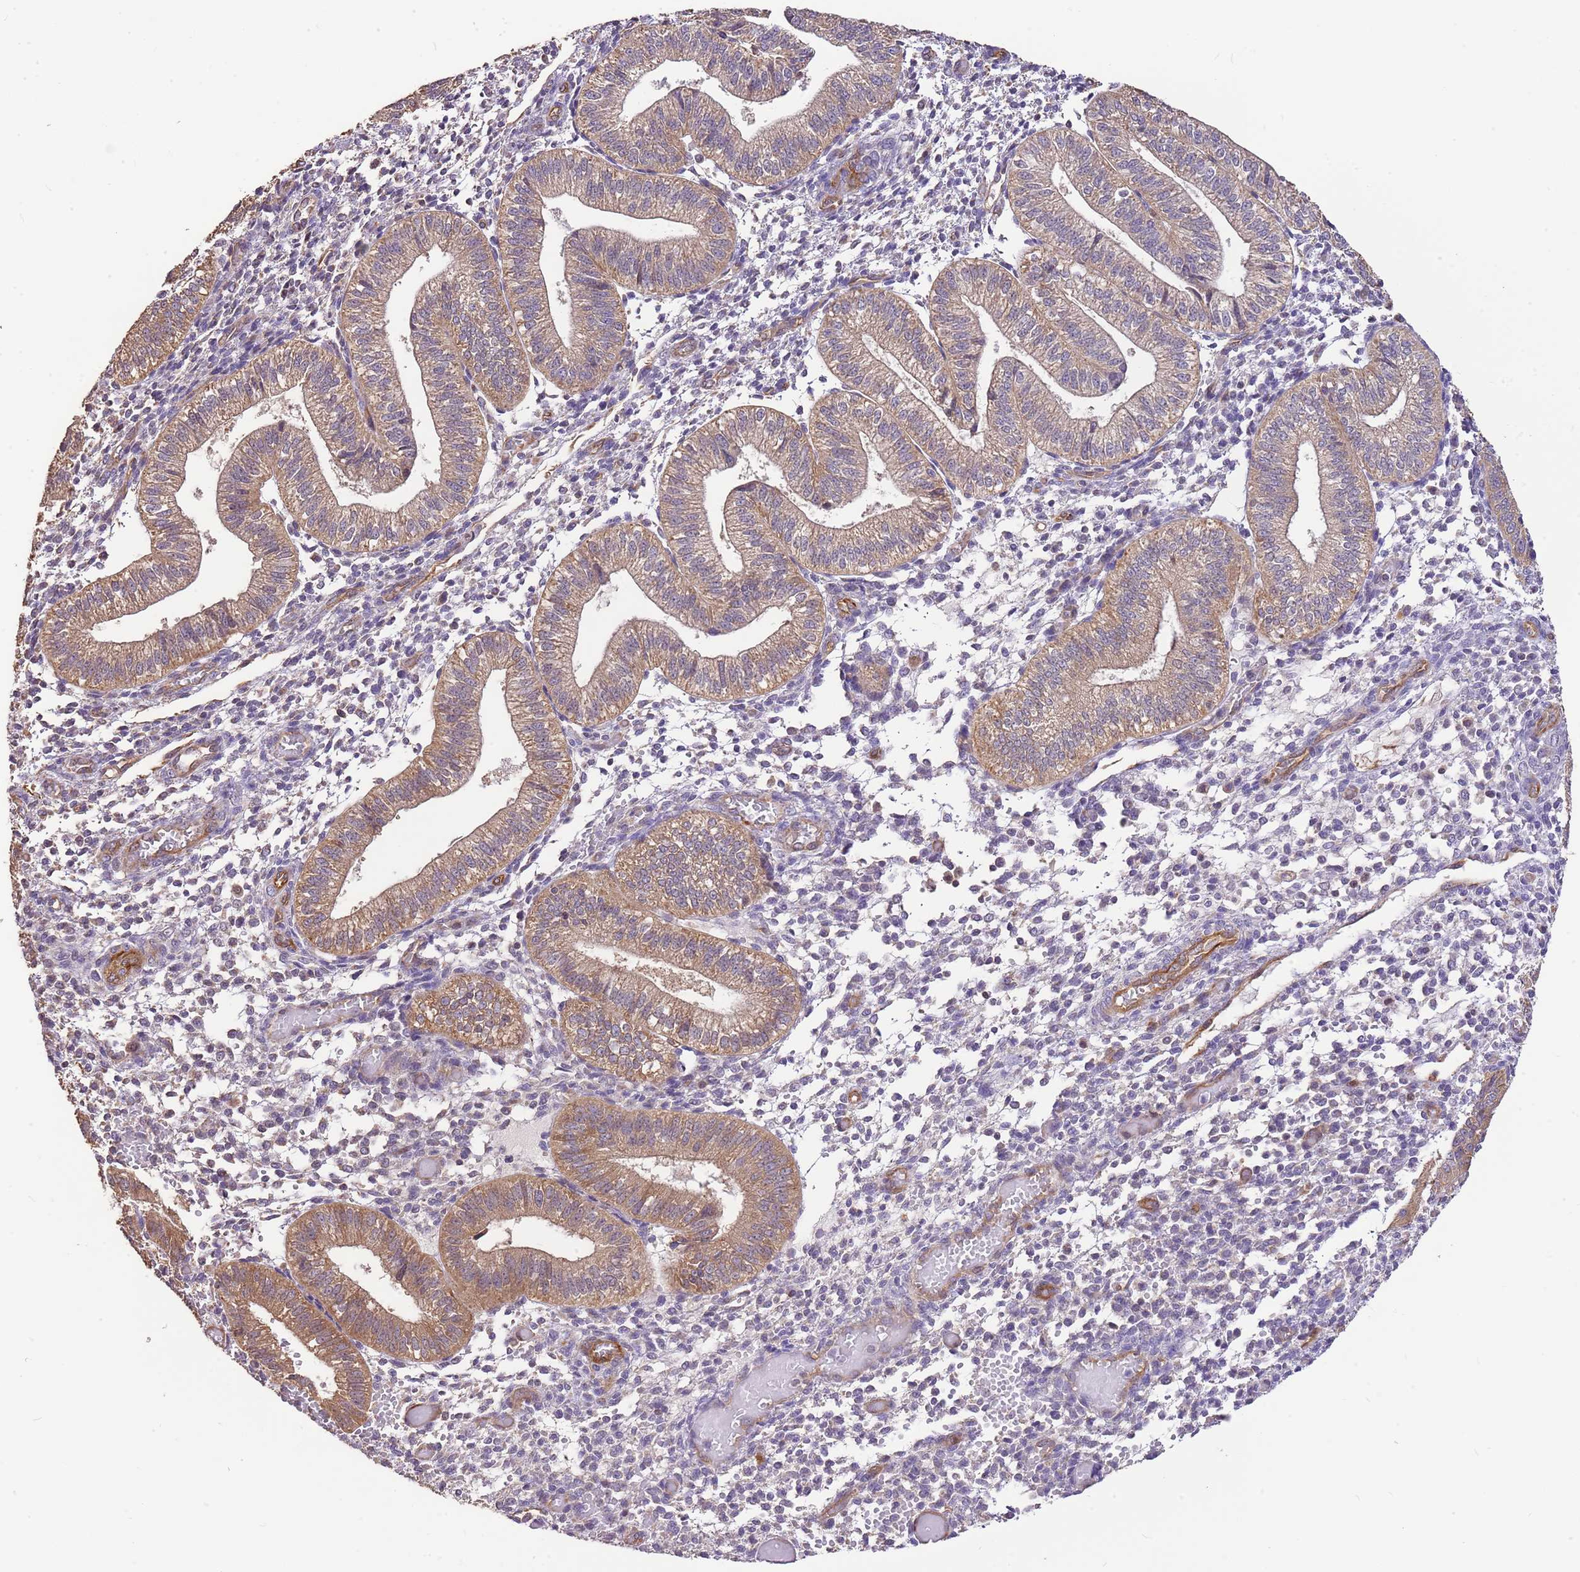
{"staining": {"intensity": "negative", "quantity": "none", "location": "none"}, "tissue": "endometrium", "cell_type": "Cells in endometrial stroma", "image_type": "normal", "snomed": [{"axis": "morphology", "description": "Normal tissue, NOS"}, {"axis": "topography", "description": "Endometrium"}], "caption": "Cells in endometrial stroma are negative for brown protein staining in benign endometrium. (IHC, brightfield microscopy, high magnification).", "gene": "DOCK9", "patient": {"sex": "female", "age": 34}}